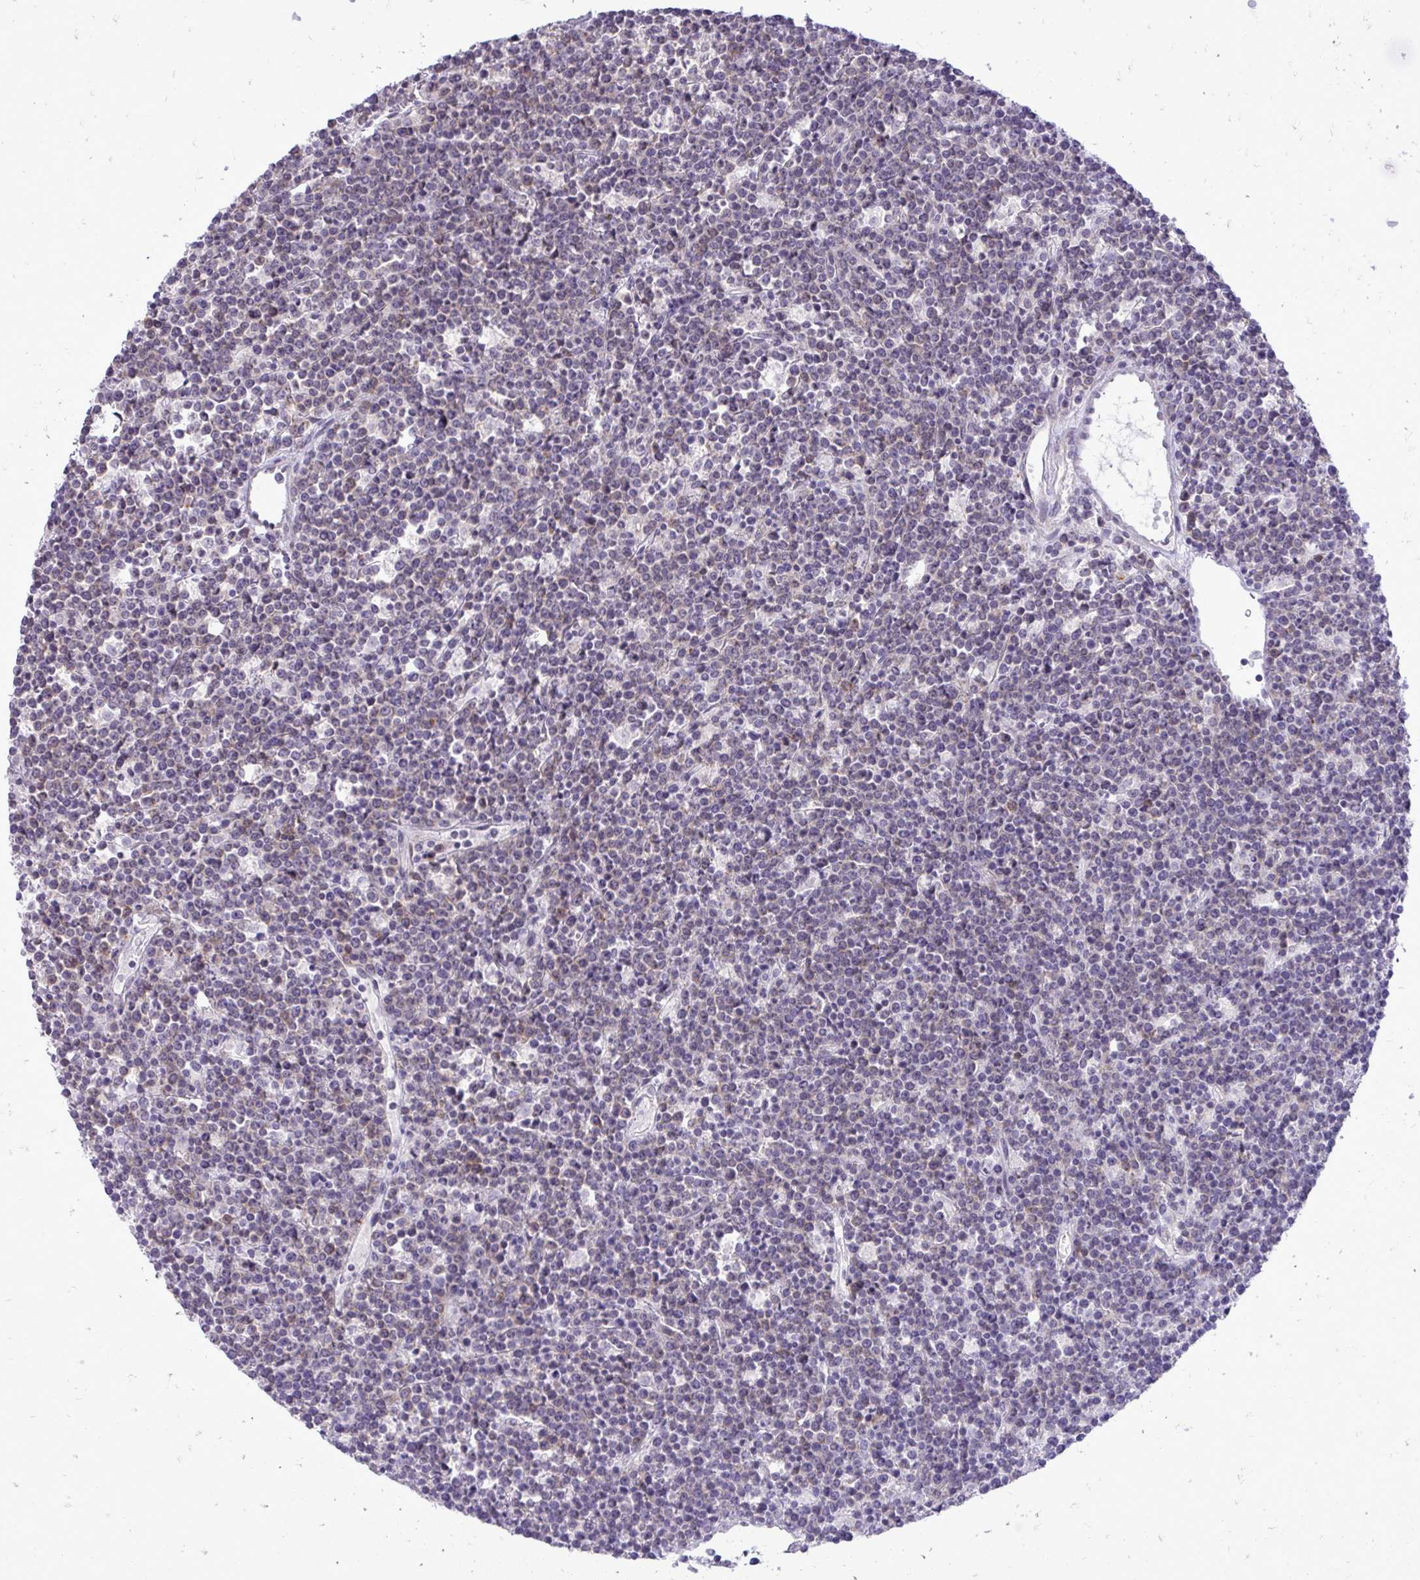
{"staining": {"intensity": "weak", "quantity": "<25%", "location": "cytoplasmic/membranous"}, "tissue": "lymphoma", "cell_type": "Tumor cells", "image_type": "cancer", "snomed": [{"axis": "morphology", "description": "Malignant lymphoma, non-Hodgkin's type, High grade"}, {"axis": "topography", "description": "Ovary"}], "caption": "Immunohistochemistry (IHC) photomicrograph of neoplastic tissue: lymphoma stained with DAB (3,3'-diaminobenzidine) displays no significant protein staining in tumor cells.", "gene": "SPTBN2", "patient": {"sex": "female", "age": 56}}